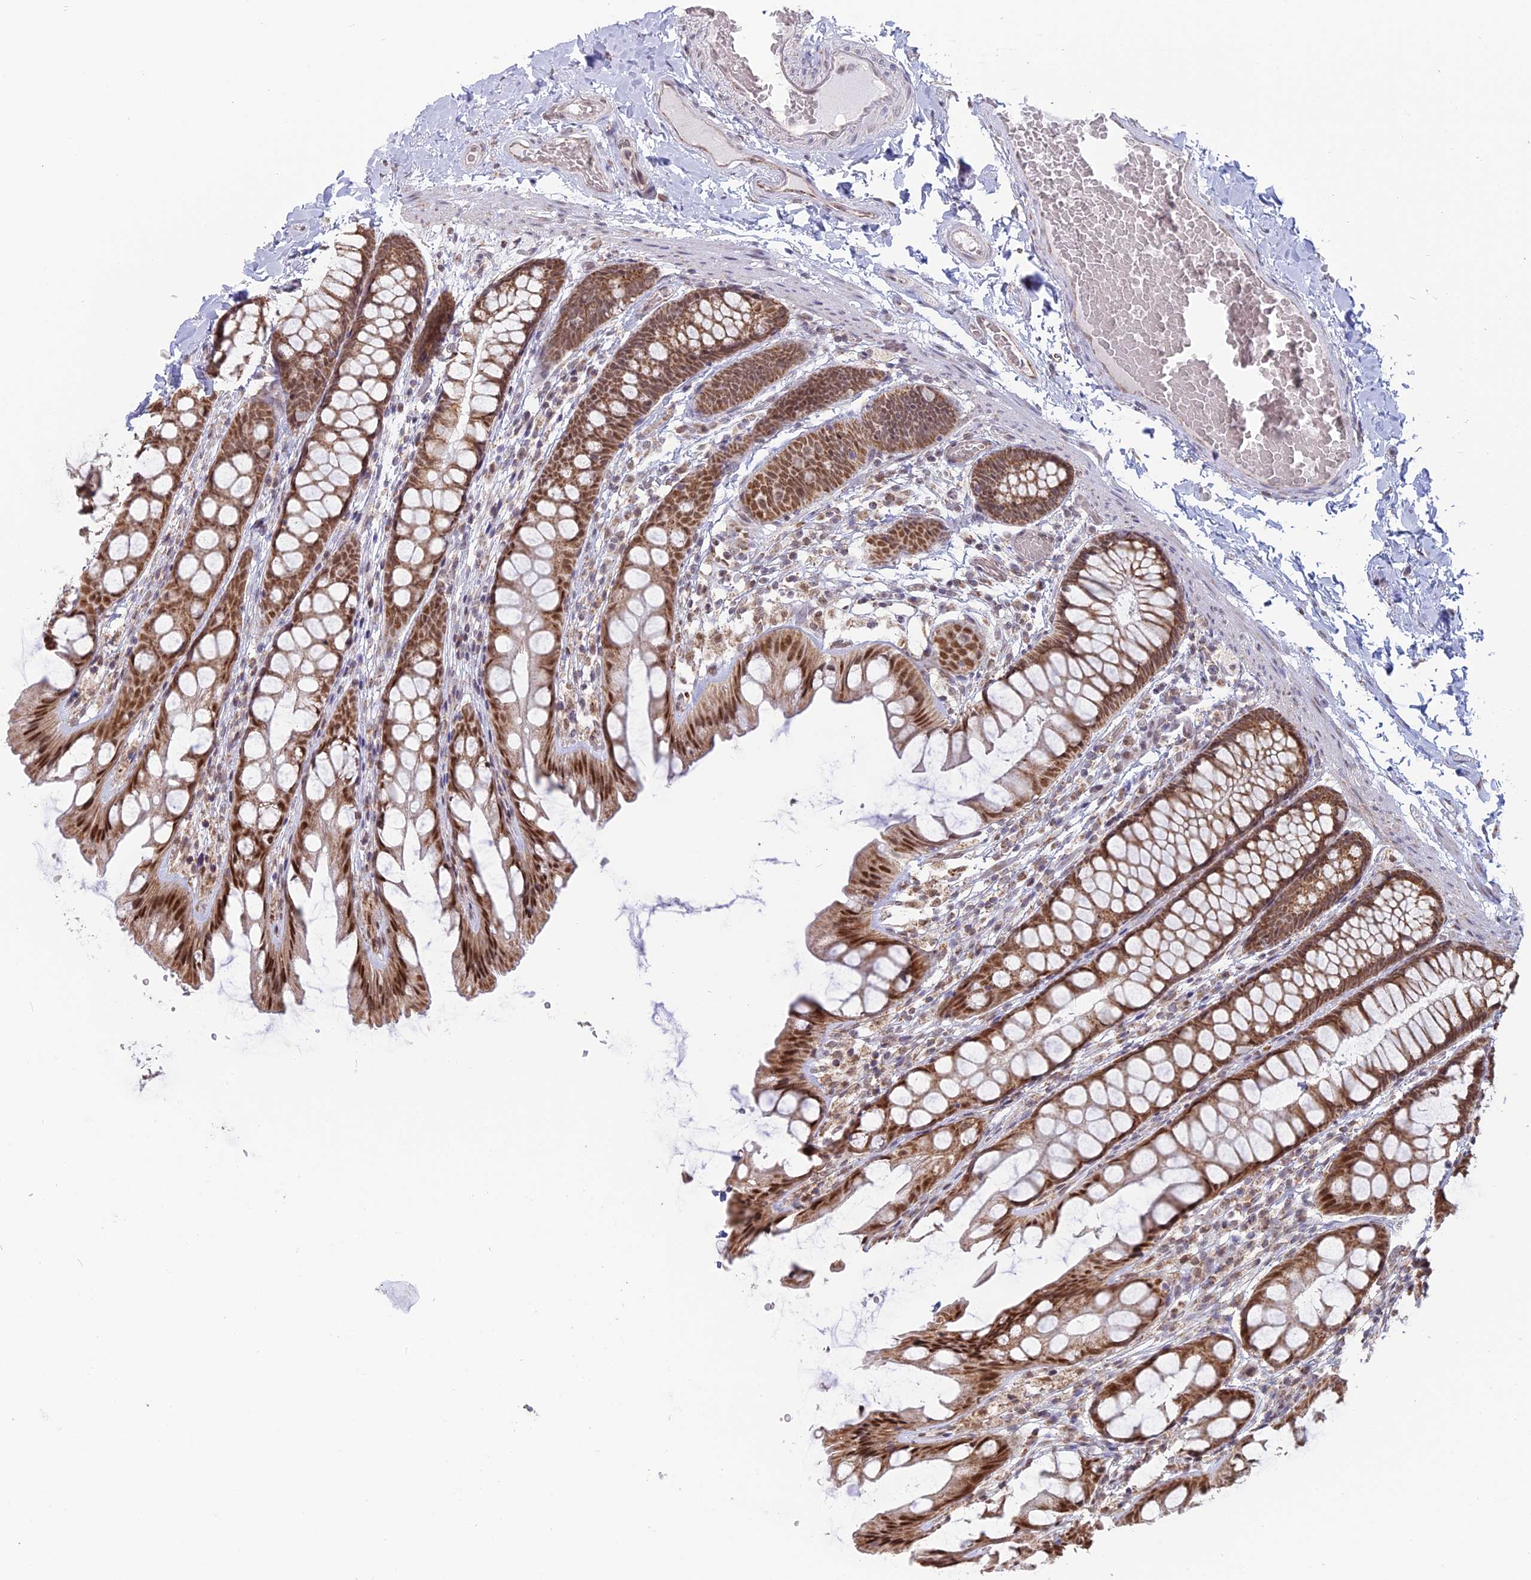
{"staining": {"intensity": "weak", "quantity": ">75%", "location": "cytoplasmic/membranous"}, "tissue": "colon", "cell_type": "Endothelial cells", "image_type": "normal", "snomed": [{"axis": "morphology", "description": "Normal tissue, NOS"}, {"axis": "topography", "description": "Colon"}], "caption": "Immunohistochemical staining of benign human colon reveals weak cytoplasmic/membranous protein staining in about >75% of endothelial cells.", "gene": "ARHGAP40", "patient": {"sex": "male", "age": 47}}